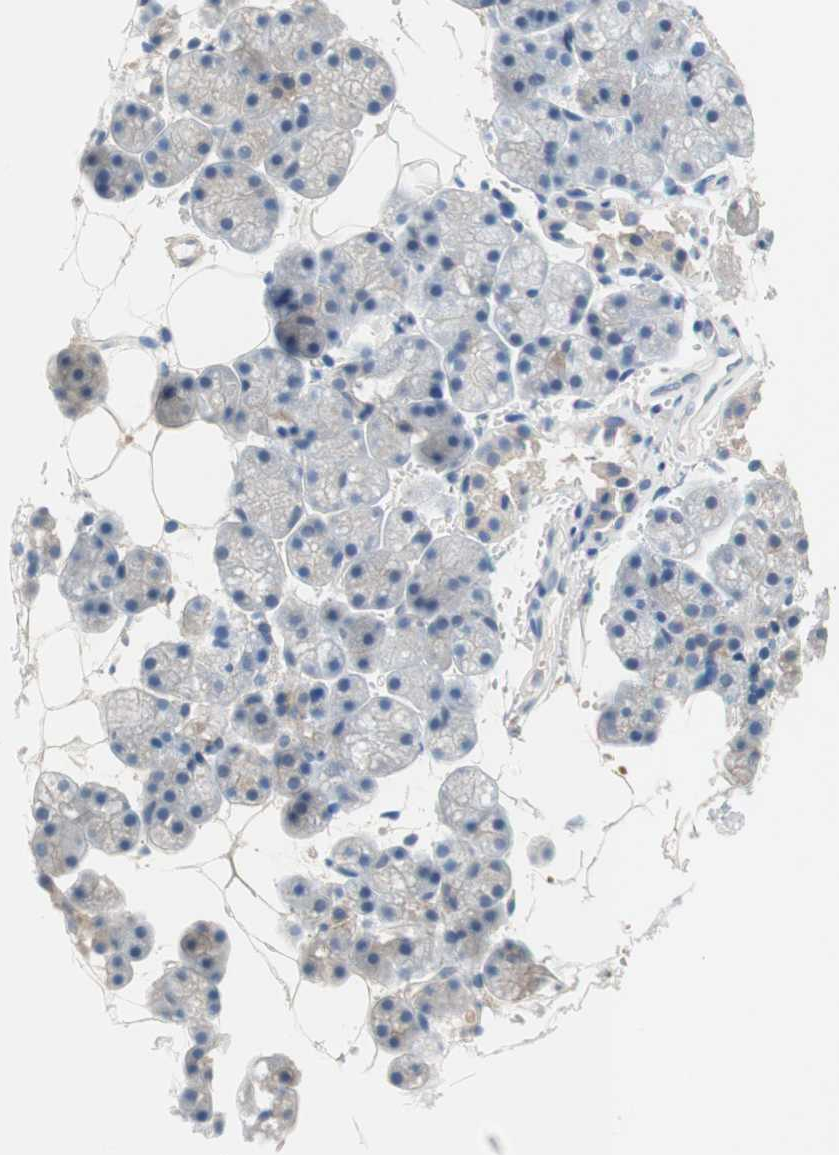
{"staining": {"intensity": "weak", "quantity": "<25%", "location": "cytoplasmic/membranous"}, "tissue": "salivary gland", "cell_type": "Glandular cells", "image_type": "normal", "snomed": [{"axis": "morphology", "description": "Normal tissue, NOS"}, {"axis": "topography", "description": "Salivary gland"}], "caption": "A high-resolution photomicrograph shows immunohistochemistry (IHC) staining of unremarkable salivary gland, which displays no significant staining in glandular cells. (Stains: DAB immunohistochemistry with hematoxylin counter stain, Microscopy: brightfield microscopy at high magnification).", "gene": "GLUL", "patient": {"sex": "male", "age": 62}}